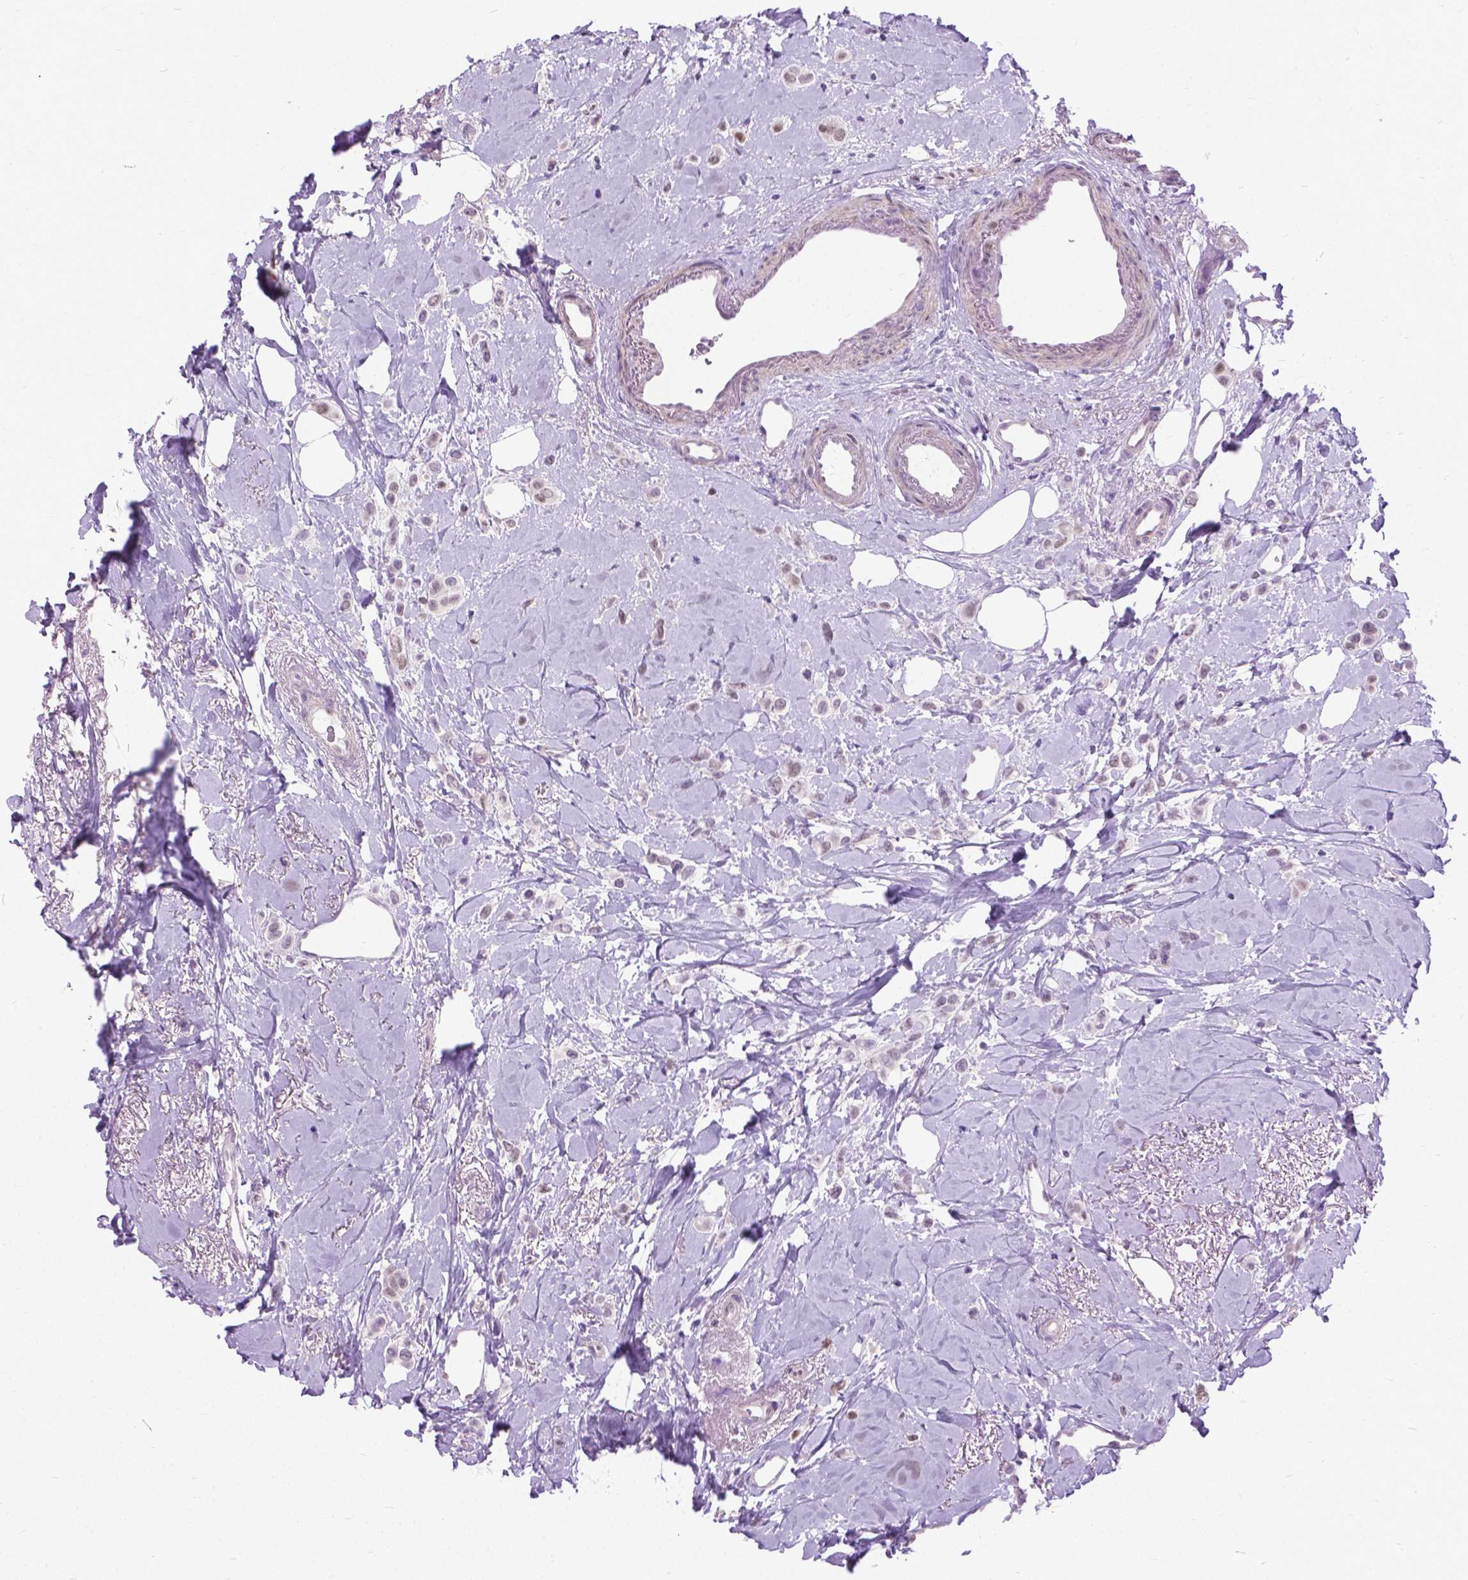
{"staining": {"intensity": "moderate", "quantity": "25%-75%", "location": "nuclear"}, "tissue": "breast cancer", "cell_type": "Tumor cells", "image_type": "cancer", "snomed": [{"axis": "morphology", "description": "Lobular carcinoma"}, {"axis": "topography", "description": "Breast"}], "caption": "The micrograph reveals a brown stain indicating the presence of a protein in the nuclear of tumor cells in lobular carcinoma (breast).", "gene": "APCDD1L", "patient": {"sex": "female", "age": 66}}